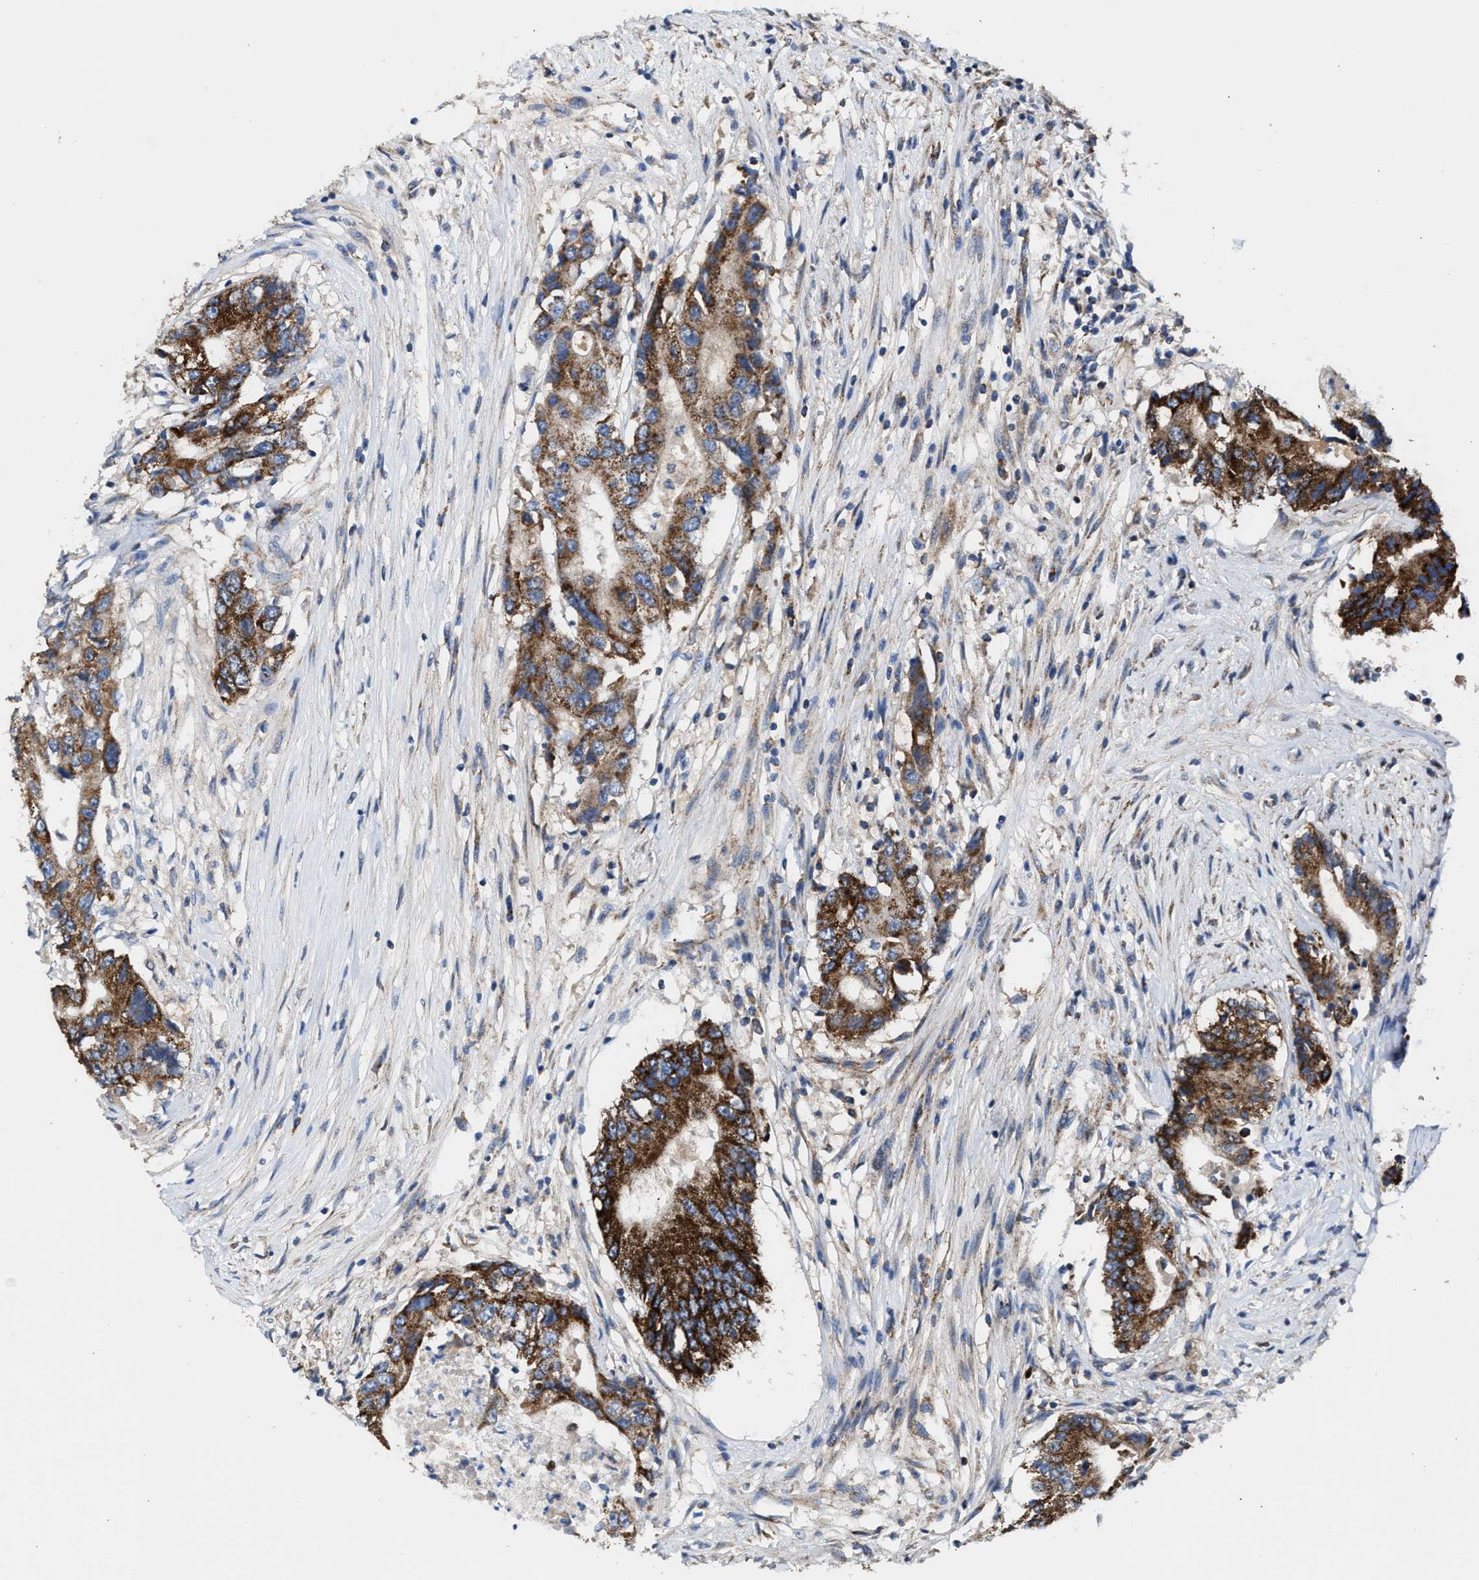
{"staining": {"intensity": "strong", "quantity": ">75%", "location": "cytoplasmic/membranous"}, "tissue": "colorectal cancer", "cell_type": "Tumor cells", "image_type": "cancer", "snomed": [{"axis": "morphology", "description": "Adenocarcinoma, NOS"}, {"axis": "topography", "description": "Colon"}], "caption": "This histopathology image demonstrates IHC staining of human colorectal cancer, with high strong cytoplasmic/membranous staining in approximately >75% of tumor cells.", "gene": "MECR", "patient": {"sex": "female", "age": 77}}